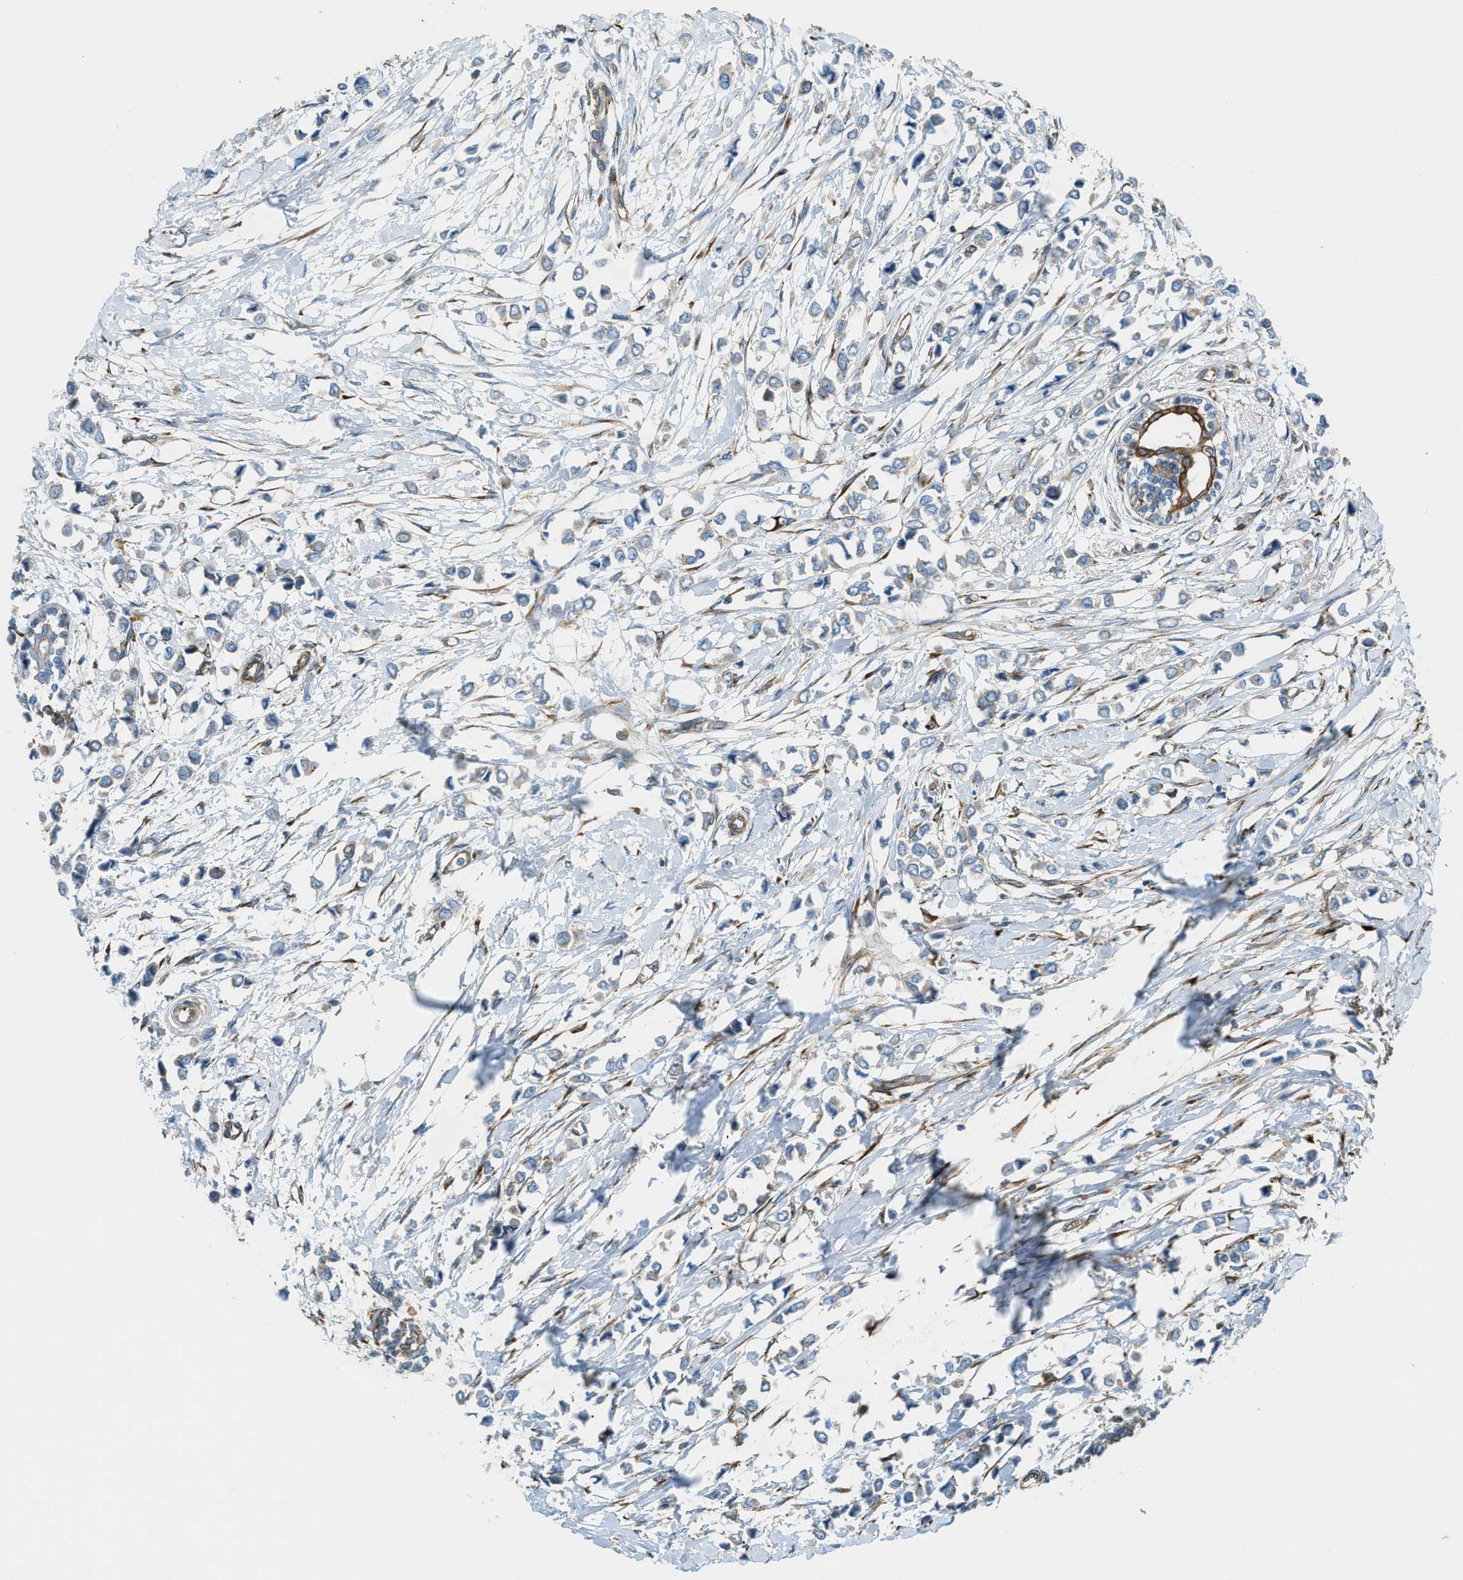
{"staining": {"intensity": "weak", "quantity": "<25%", "location": "cytoplasmic/membranous"}, "tissue": "breast cancer", "cell_type": "Tumor cells", "image_type": "cancer", "snomed": [{"axis": "morphology", "description": "Lobular carcinoma"}, {"axis": "topography", "description": "Breast"}], "caption": "Immunohistochemistry (IHC) micrograph of neoplastic tissue: human breast cancer stained with DAB (3,3'-diaminobenzidine) exhibits no significant protein positivity in tumor cells.", "gene": "DMAC1", "patient": {"sex": "female", "age": 51}}